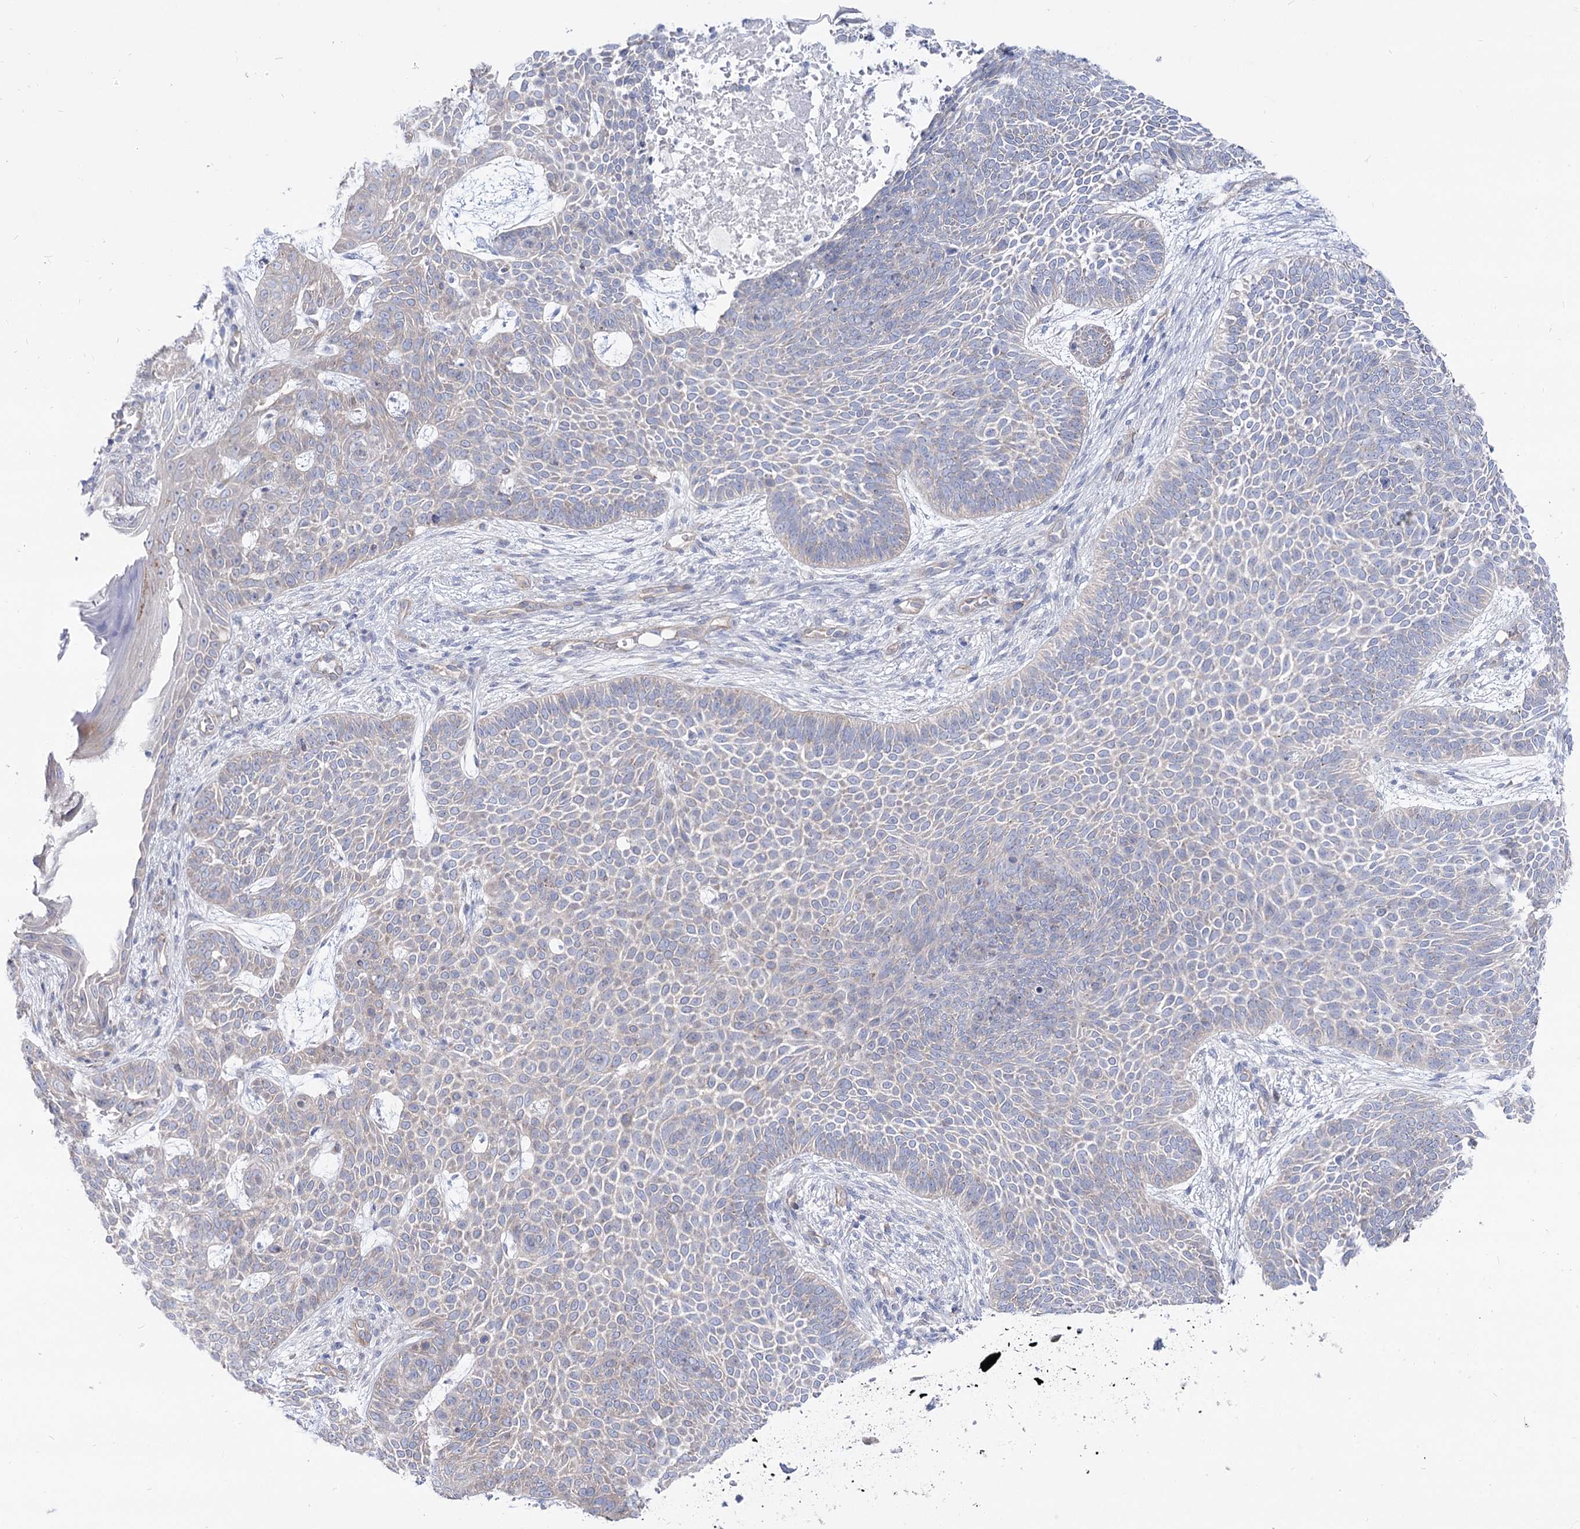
{"staining": {"intensity": "negative", "quantity": "none", "location": "none"}, "tissue": "skin cancer", "cell_type": "Tumor cells", "image_type": "cancer", "snomed": [{"axis": "morphology", "description": "Basal cell carcinoma"}, {"axis": "topography", "description": "Skin"}], "caption": "Tumor cells are negative for brown protein staining in basal cell carcinoma (skin).", "gene": "SUOX", "patient": {"sex": "male", "age": 85}}